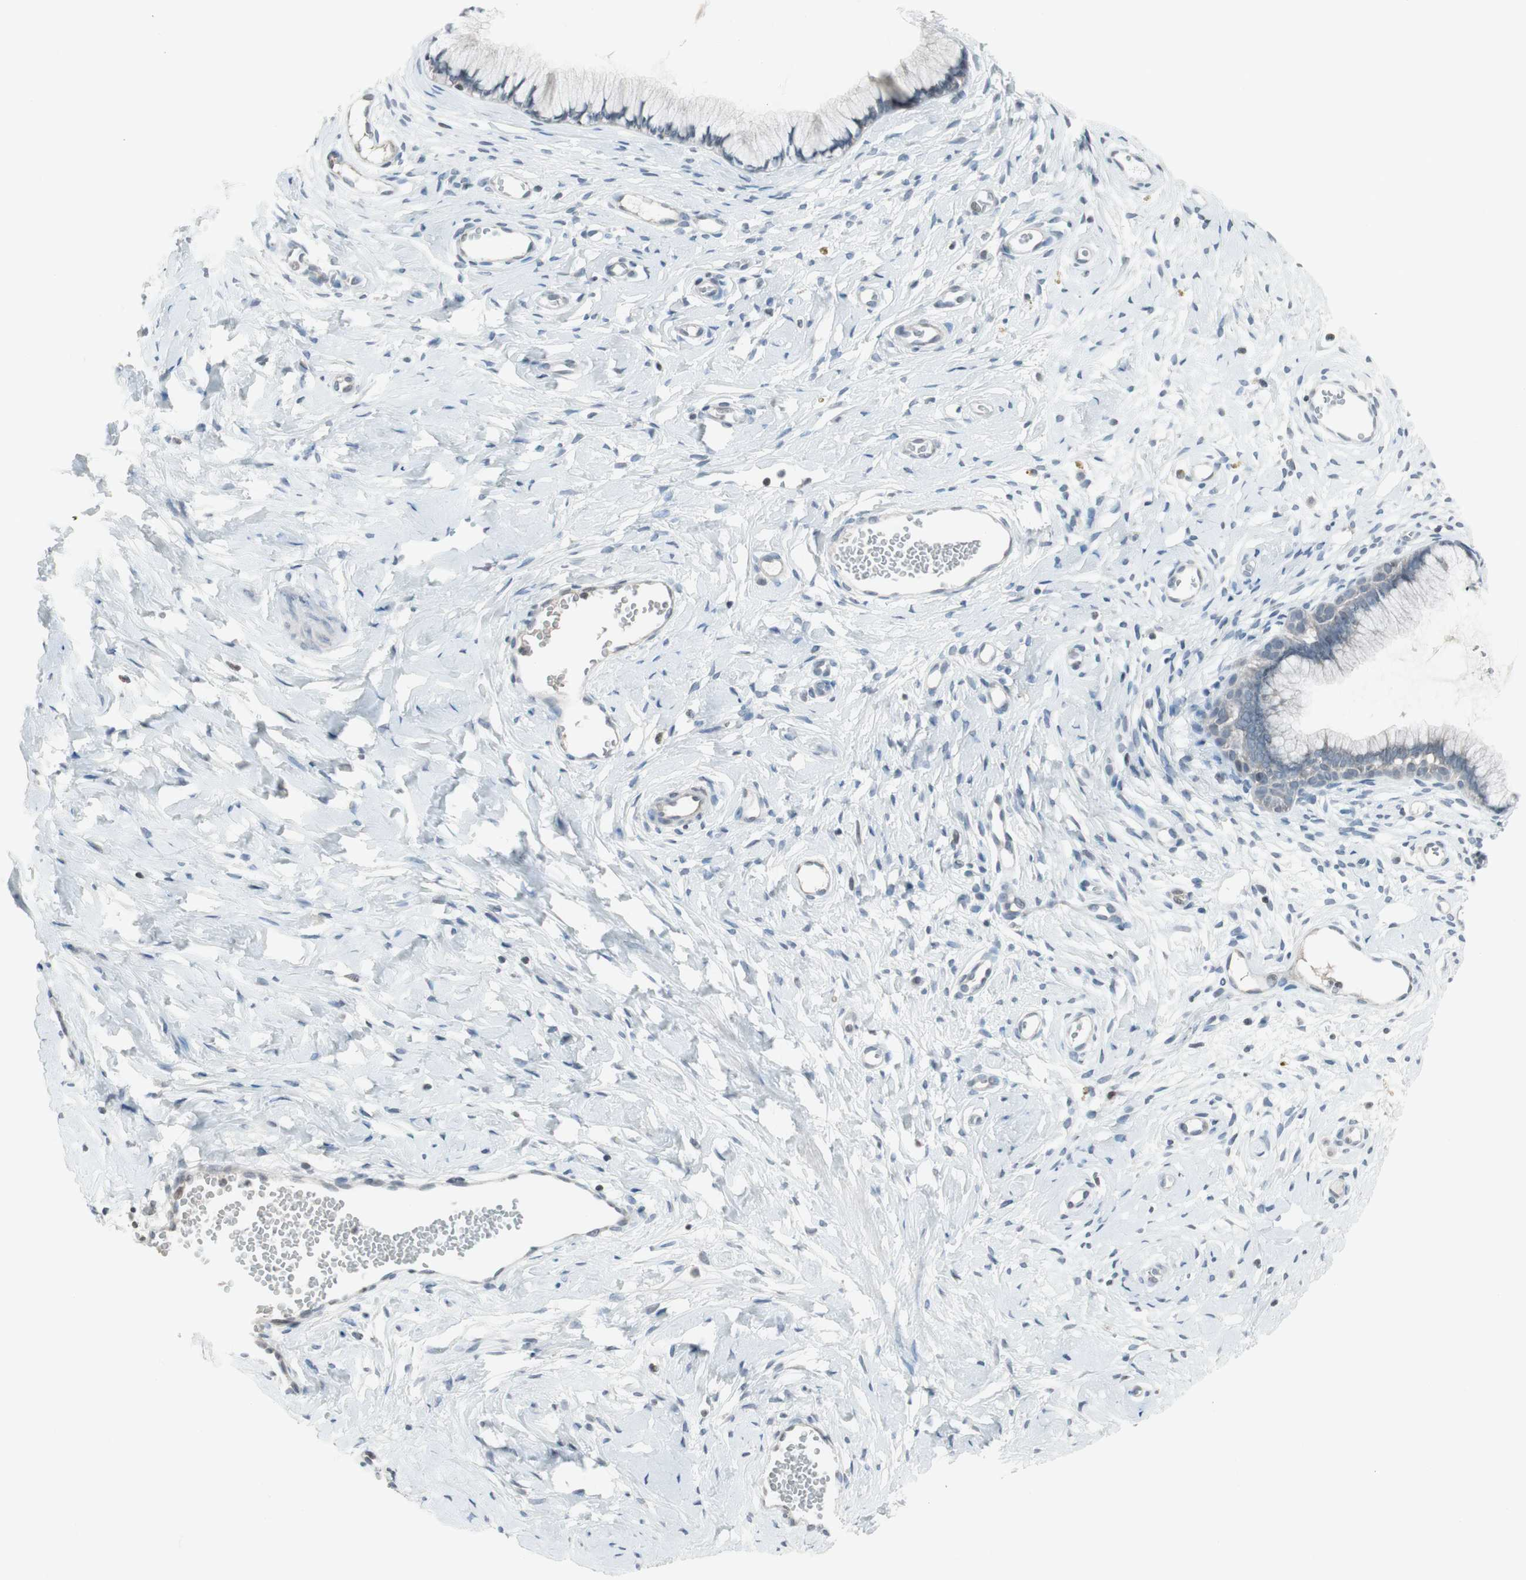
{"staining": {"intensity": "negative", "quantity": "none", "location": "none"}, "tissue": "cervix", "cell_type": "Glandular cells", "image_type": "normal", "snomed": [{"axis": "morphology", "description": "Normal tissue, NOS"}, {"axis": "topography", "description": "Cervix"}], "caption": "Glandular cells show no significant protein expression in unremarkable cervix. The staining is performed using DAB (3,3'-diaminobenzidine) brown chromogen with nuclei counter-stained in using hematoxylin.", "gene": "ARG2", "patient": {"sex": "female", "age": 65}}